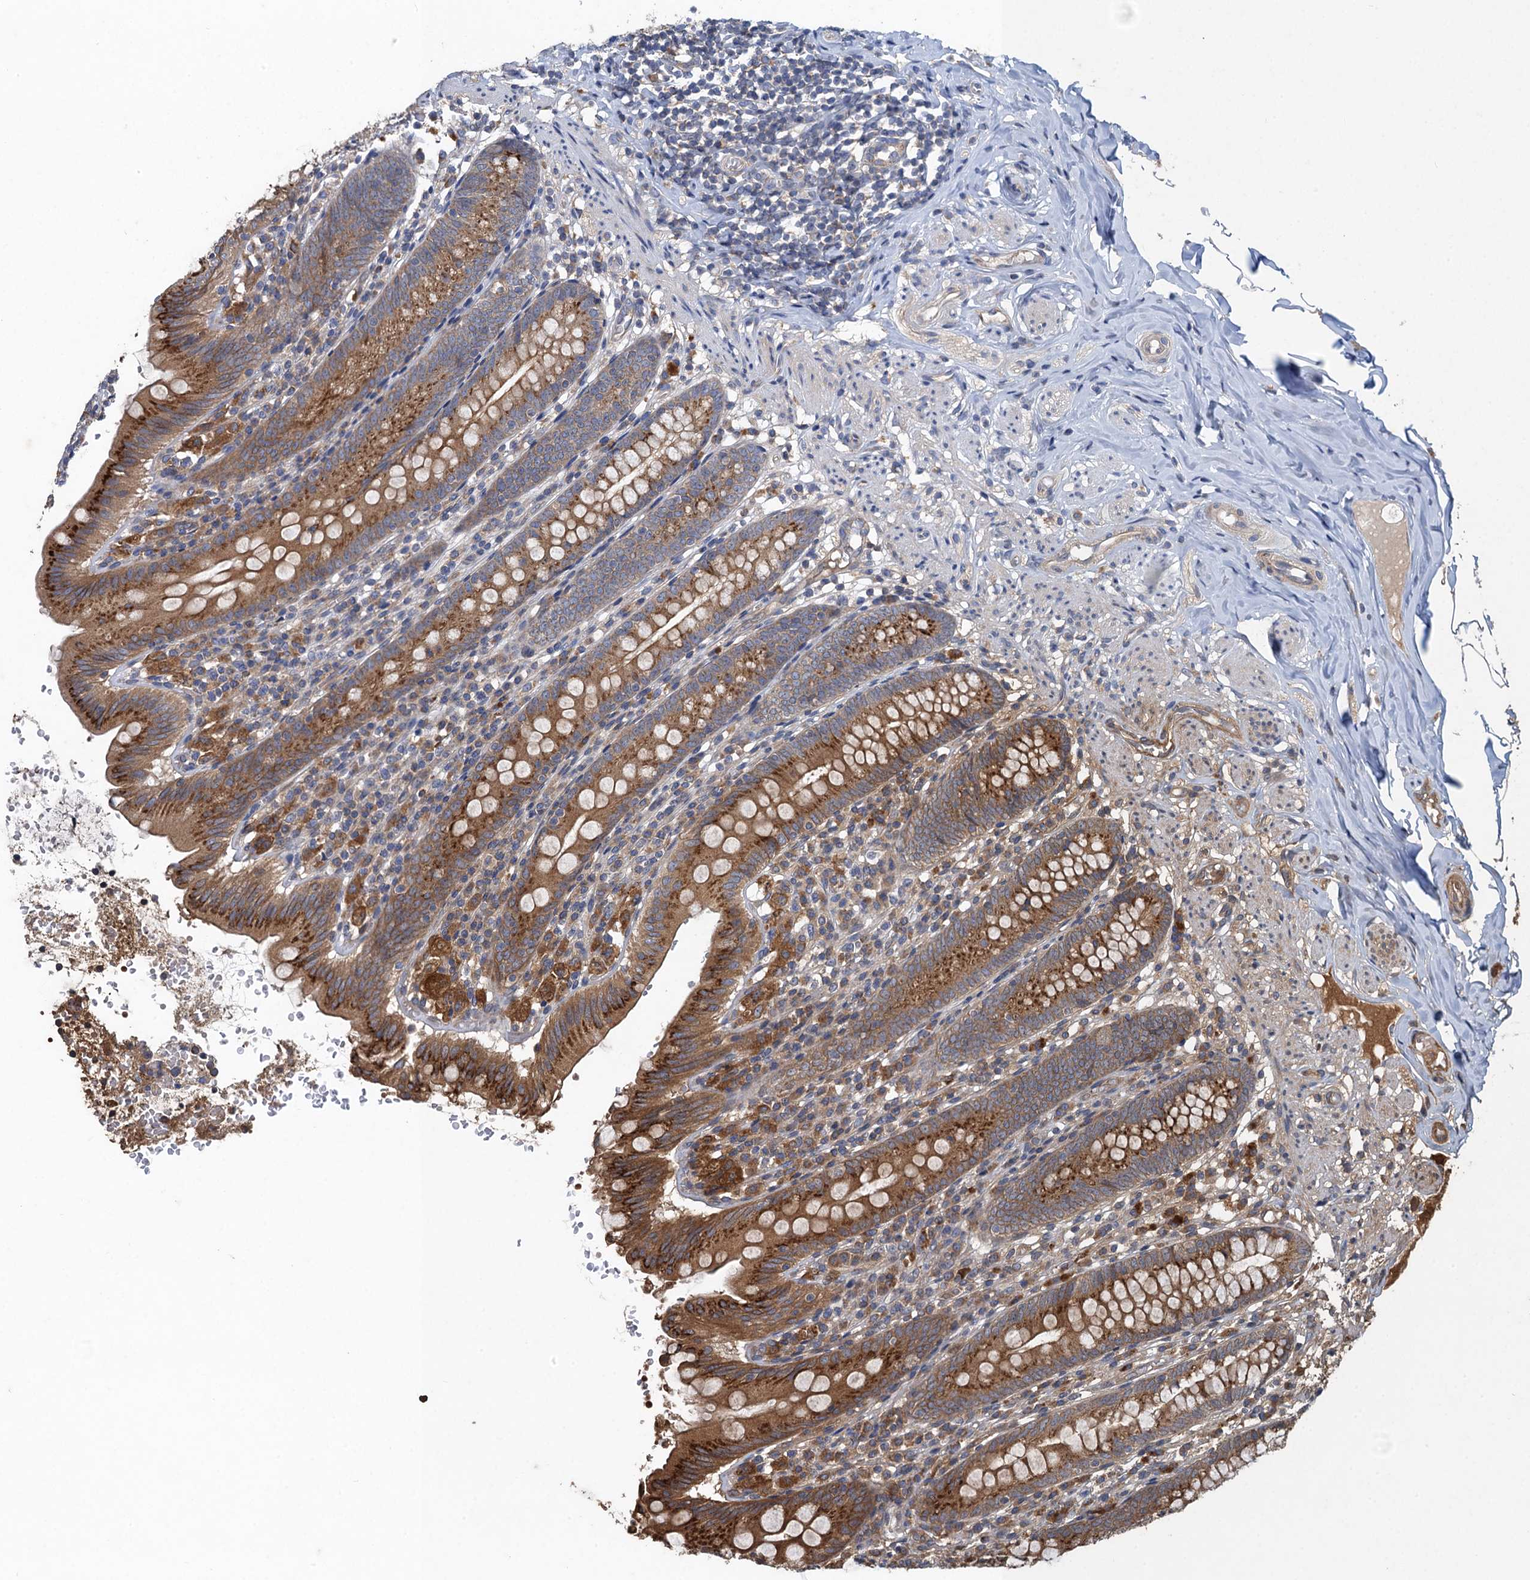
{"staining": {"intensity": "strong", "quantity": ">75%", "location": "cytoplasmic/membranous"}, "tissue": "appendix", "cell_type": "Glandular cells", "image_type": "normal", "snomed": [{"axis": "morphology", "description": "Normal tissue, NOS"}, {"axis": "topography", "description": "Appendix"}], "caption": "IHC micrograph of normal human appendix stained for a protein (brown), which shows high levels of strong cytoplasmic/membranous expression in approximately >75% of glandular cells.", "gene": "SNAP29", "patient": {"sex": "male", "age": 55}}